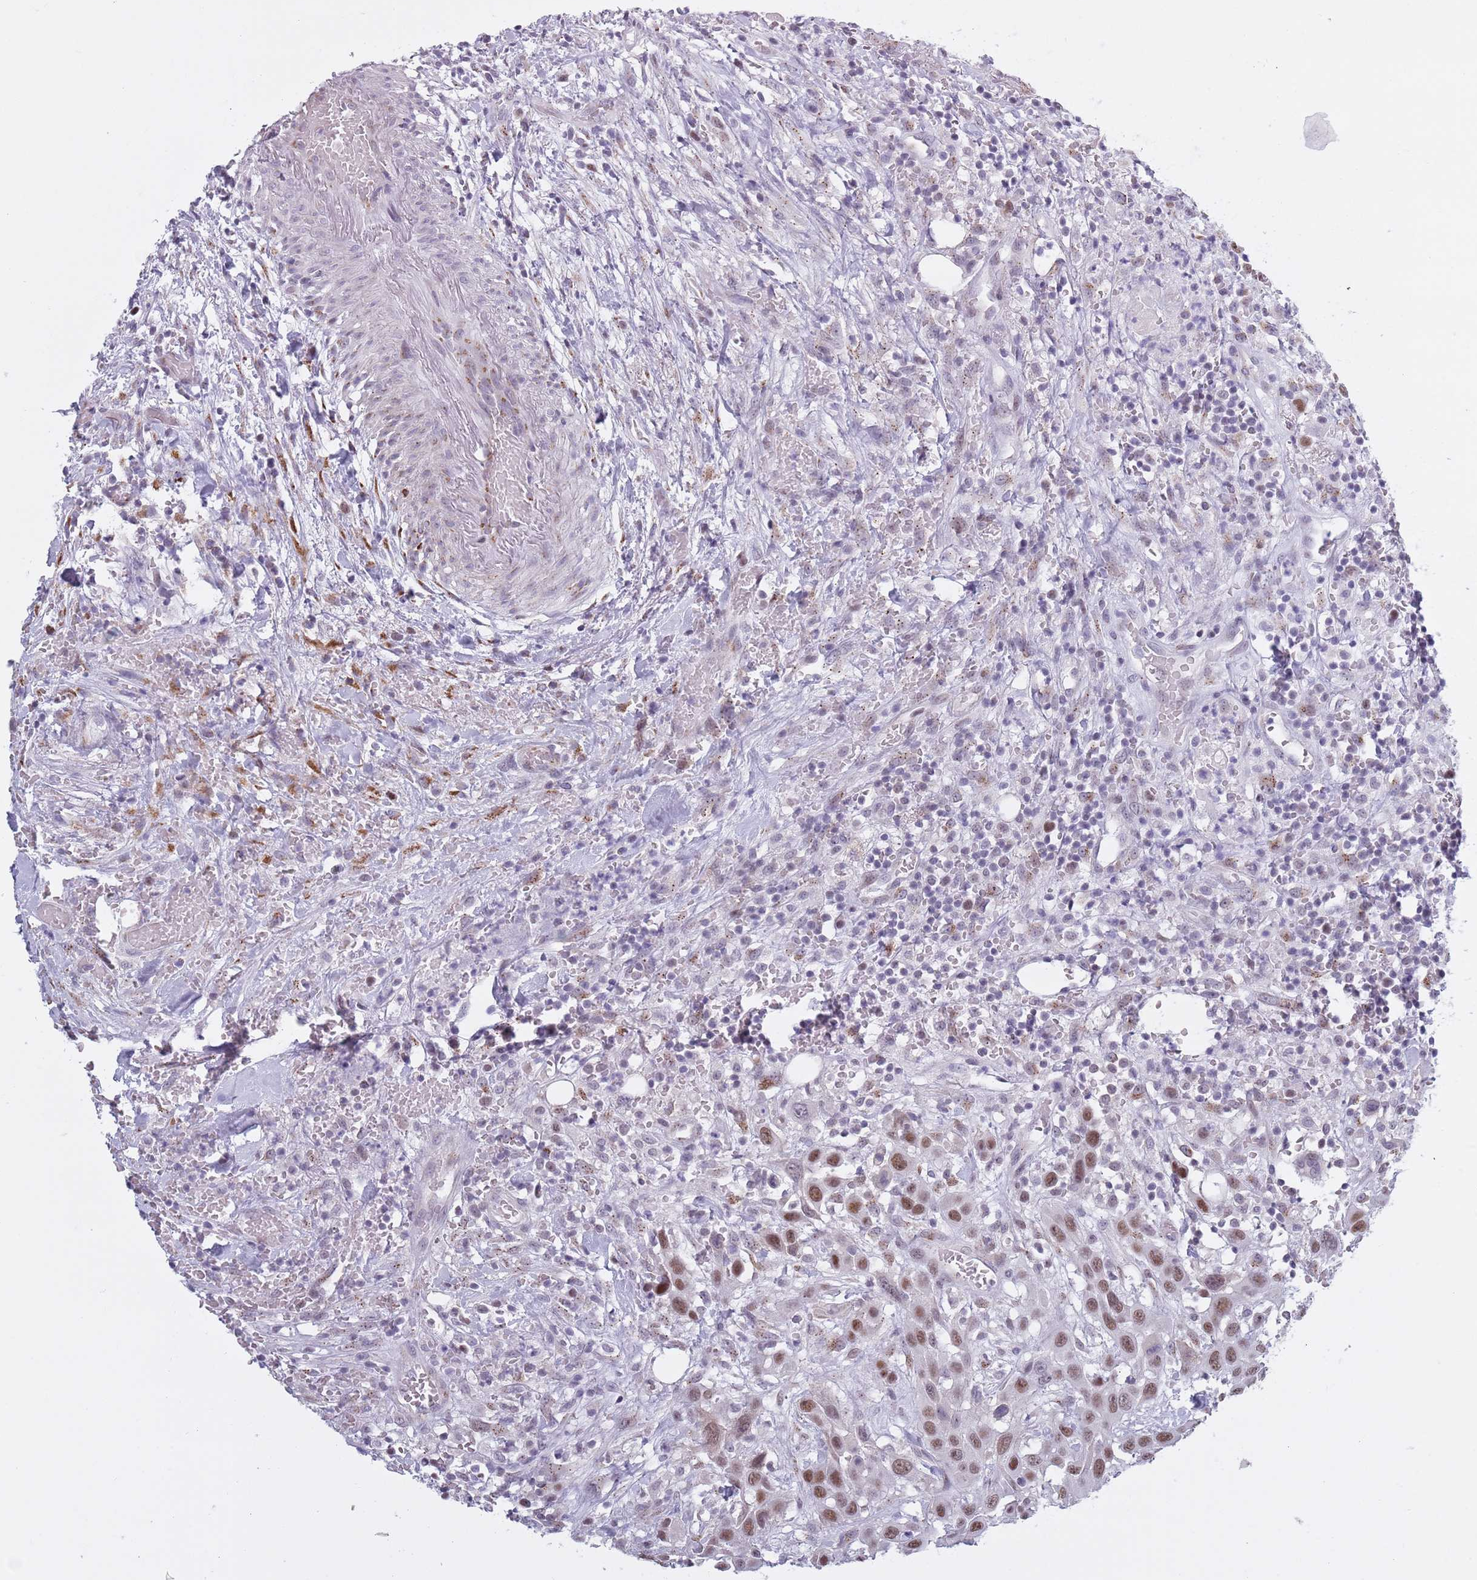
{"staining": {"intensity": "moderate", "quantity": "25%-75%", "location": "nuclear"}, "tissue": "head and neck cancer", "cell_type": "Tumor cells", "image_type": "cancer", "snomed": [{"axis": "morphology", "description": "Squamous cell carcinoma, NOS"}, {"axis": "topography", "description": "Head-Neck"}], "caption": "There is medium levels of moderate nuclear staining in tumor cells of squamous cell carcinoma (head and neck), as demonstrated by immunohistochemical staining (brown color).", "gene": "ZKSCAN2", "patient": {"sex": "male", "age": 81}}